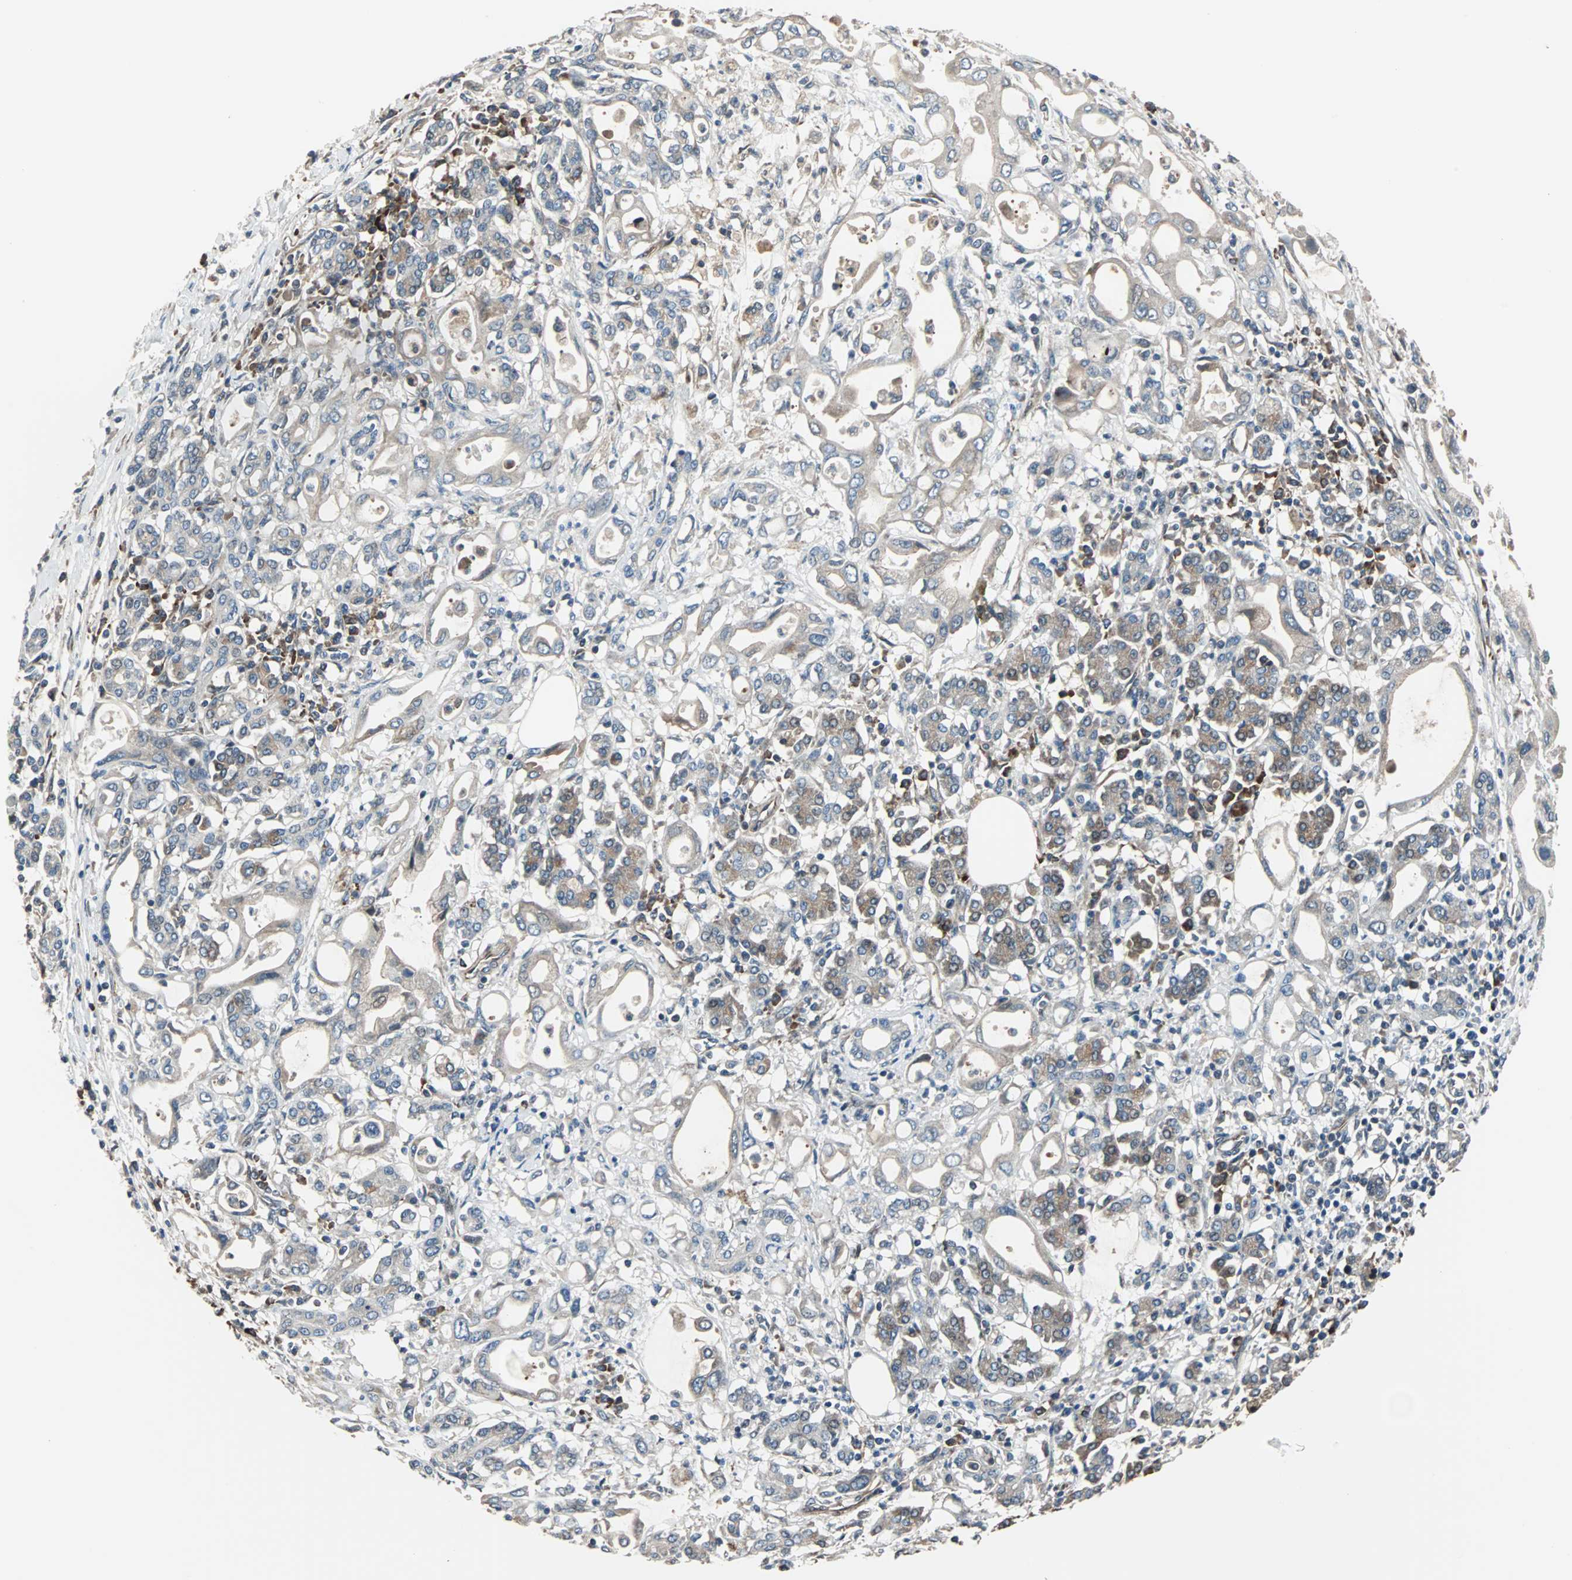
{"staining": {"intensity": "weak", "quantity": "25%-75%", "location": "cytoplasmic/membranous"}, "tissue": "pancreatic cancer", "cell_type": "Tumor cells", "image_type": "cancer", "snomed": [{"axis": "morphology", "description": "Adenocarcinoma, NOS"}, {"axis": "topography", "description": "Pancreas"}], "caption": "Pancreatic adenocarcinoma tissue shows weak cytoplasmic/membranous staining in approximately 25%-75% of tumor cells, visualized by immunohistochemistry.", "gene": "CHP1", "patient": {"sex": "female", "age": 57}}